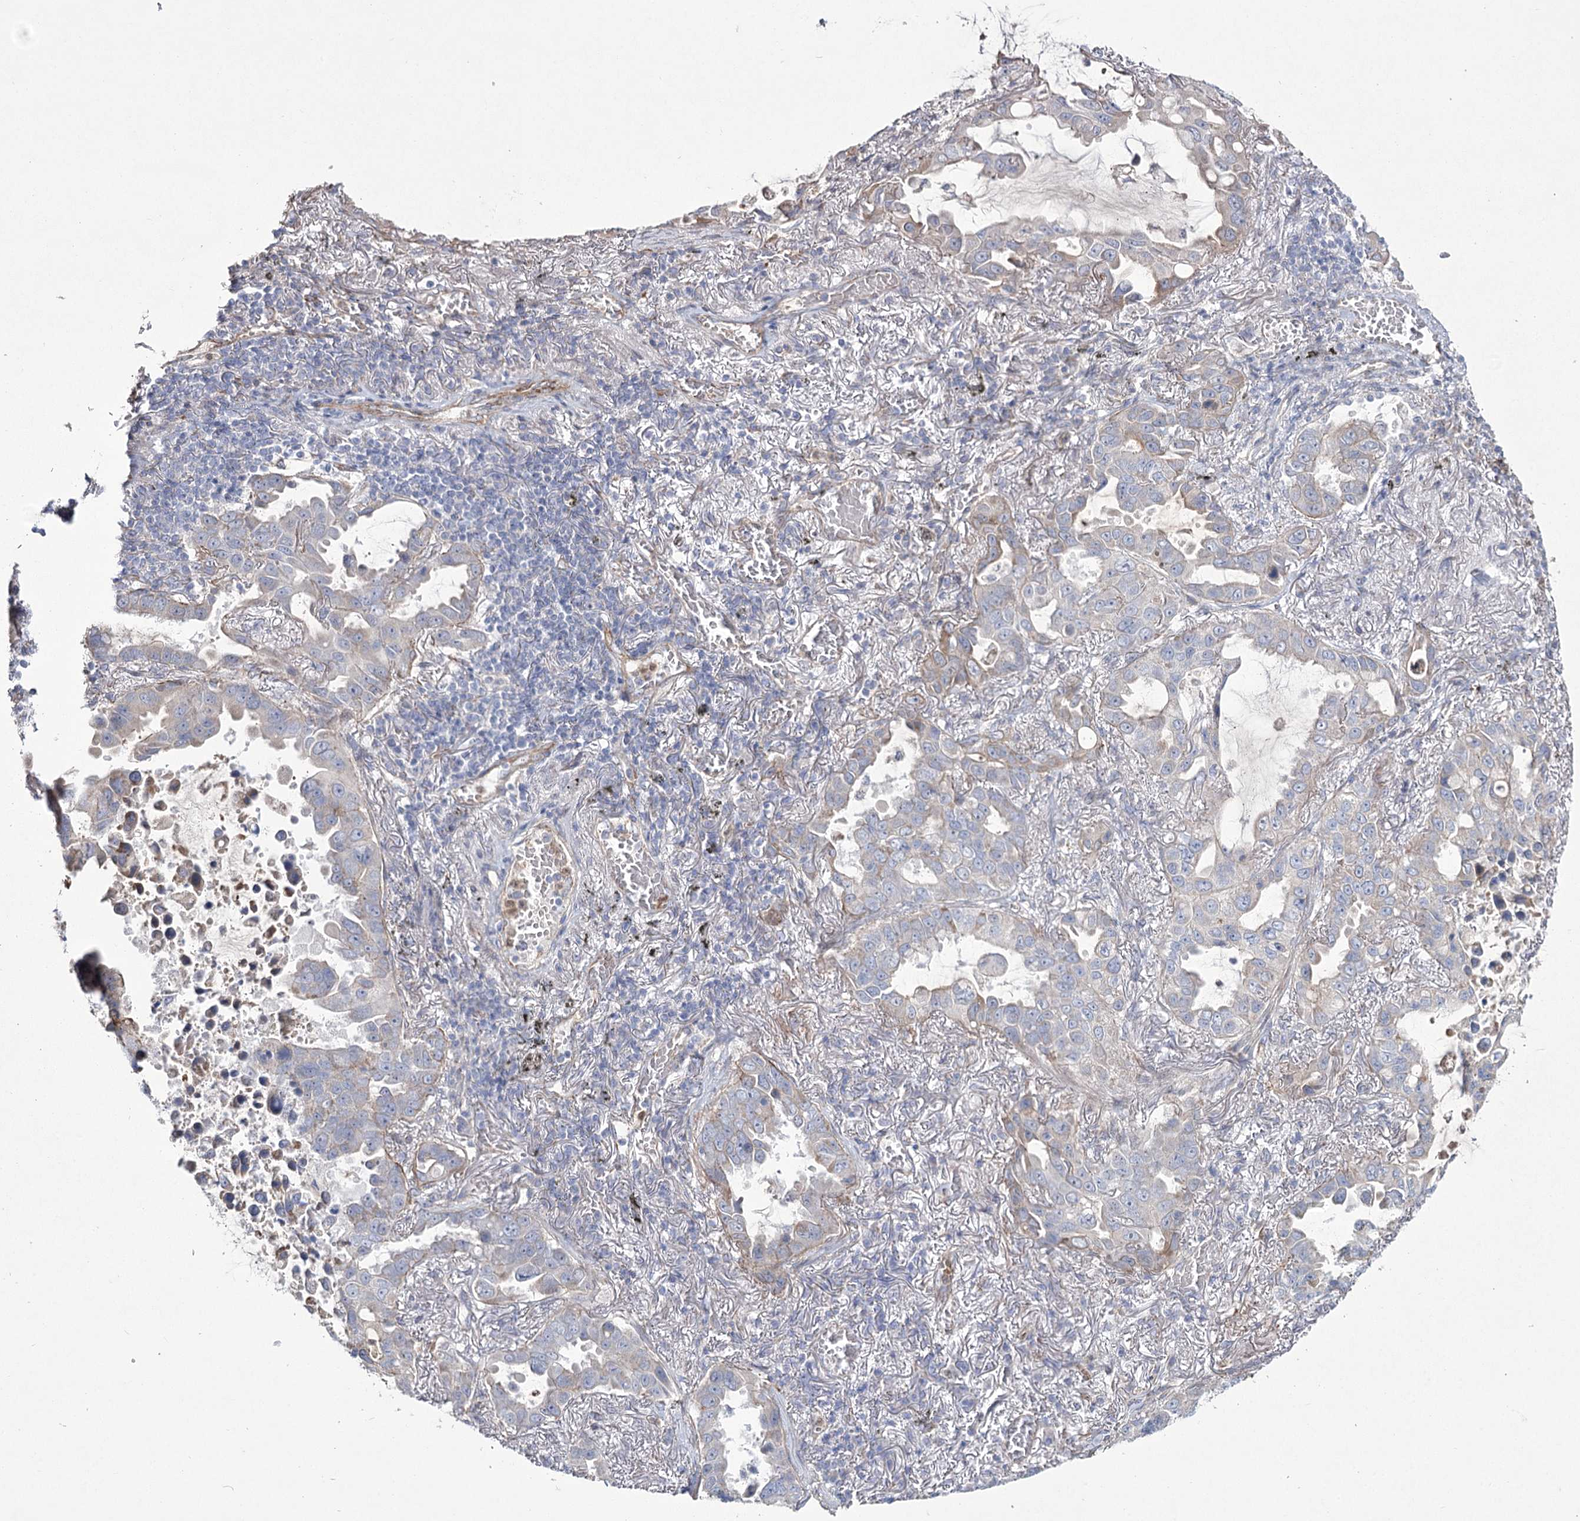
{"staining": {"intensity": "negative", "quantity": "none", "location": "none"}, "tissue": "lung cancer", "cell_type": "Tumor cells", "image_type": "cancer", "snomed": [{"axis": "morphology", "description": "Adenocarcinoma, NOS"}, {"axis": "topography", "description": "Lung"}], "caption": "This photomicrograph is of lung cancer (adenocarcinoma) stained with immunohistochemistry (IHC) to label a protein in brown with the nuclei are counter-stained blue. There is no expression in tumor cells.", "gene": "ME3", "patient": {"sex": "male", "age": 64}}